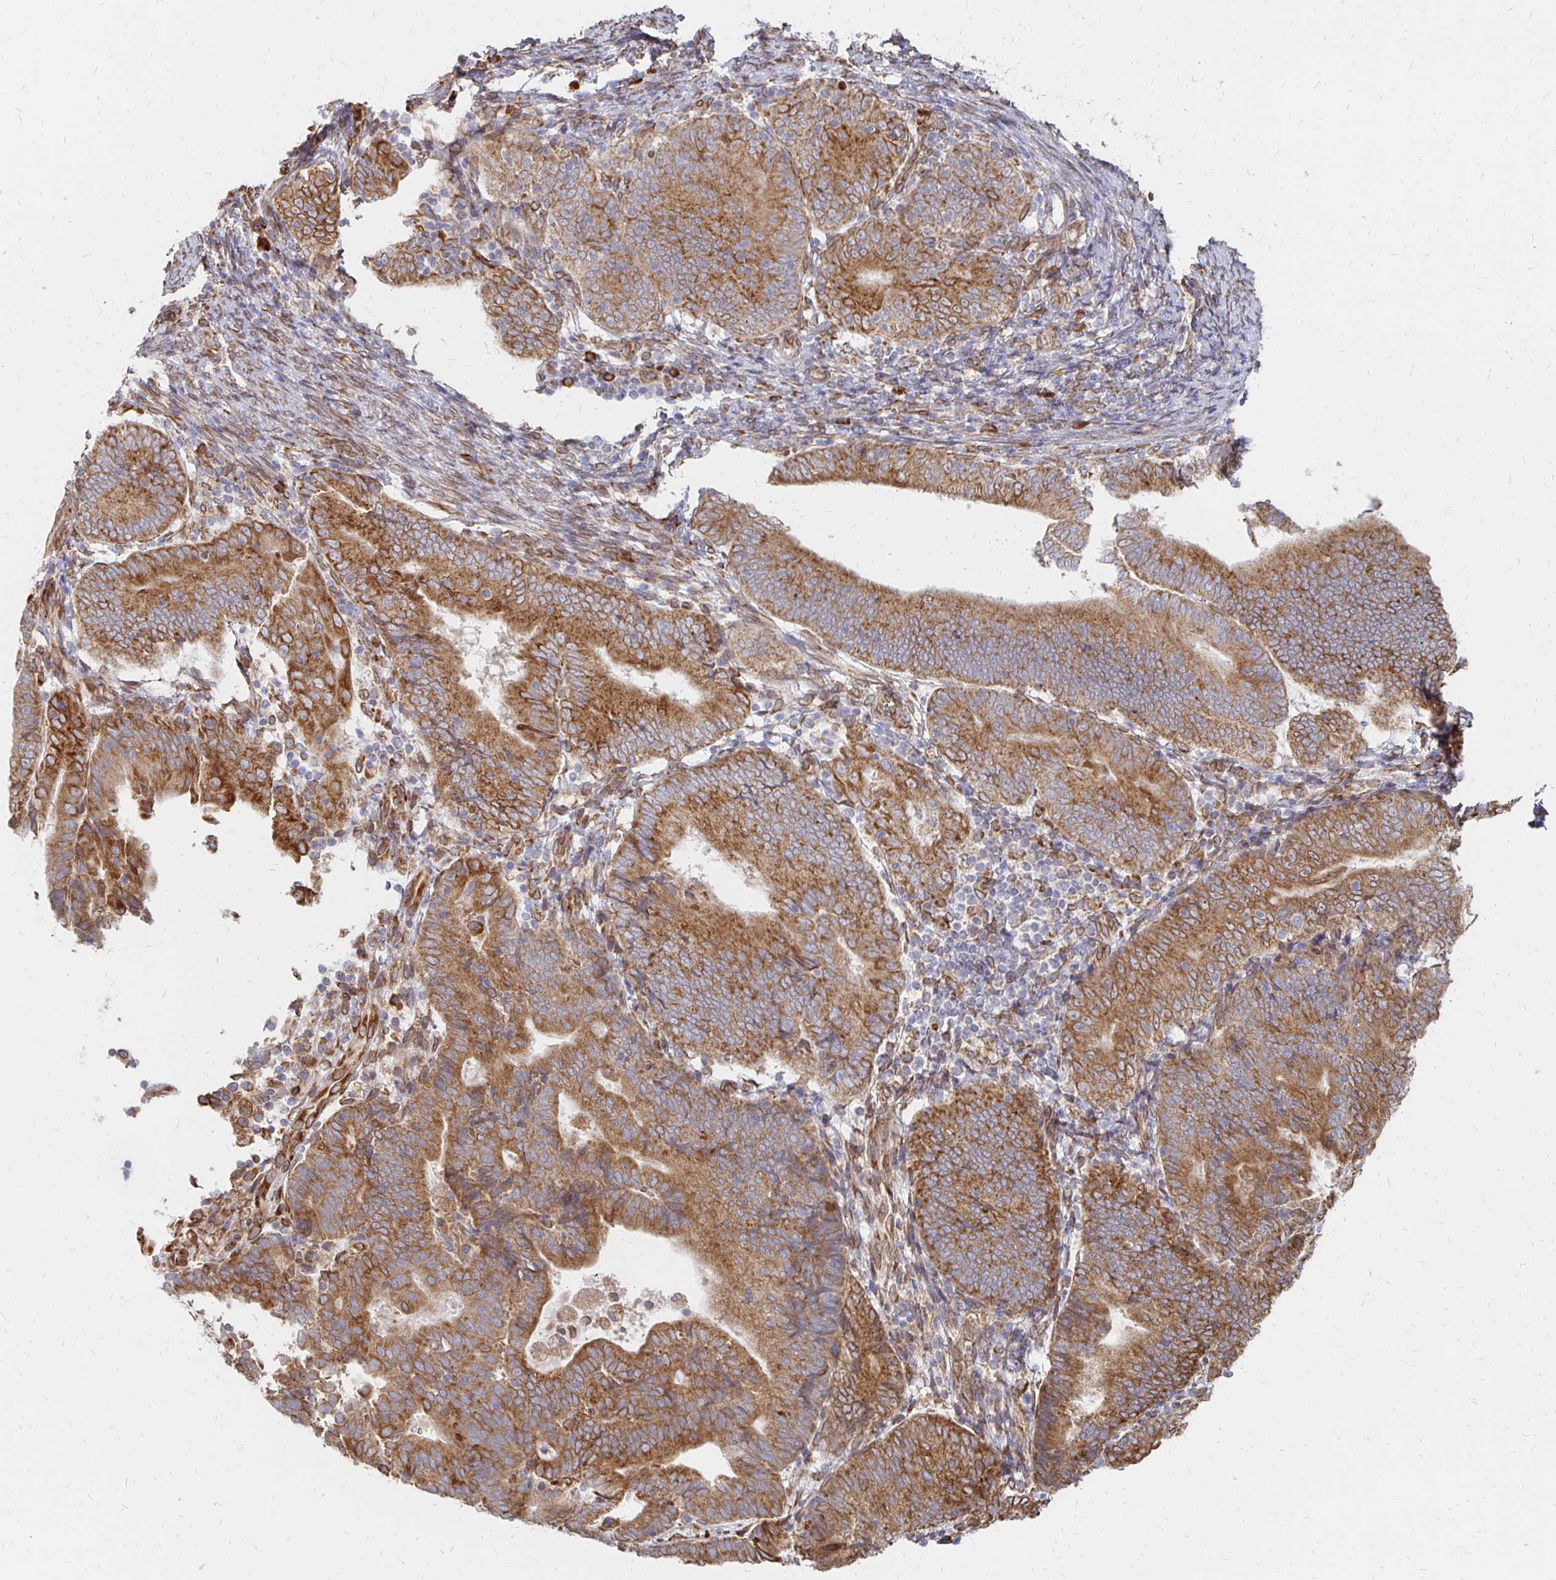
{"staining": {"intensity": "strong", "quantity": ">75%", "location": "cytoplasmic/membranous,nuclear"}, "tissue": "endometrial cancer", "cell_type": "Tumor cells", "image_type": "cancer", "snomed": [{"axis": "morphology", "description": "Adenocarcinoma, NOS"}, {"axis": "topography", "description": "Endometrium"}], "caption": "The immunohistochemical stain highlights strong cytoplasmic/membranous and nuclear positivity in tumor cells of adenocarcinoma (endometrial) tissue. (brown staining indicates protein expression, while blue staining denotes nuclei).", "gene": "PELI3", "patient": {"sex": "female", "age": 70}}